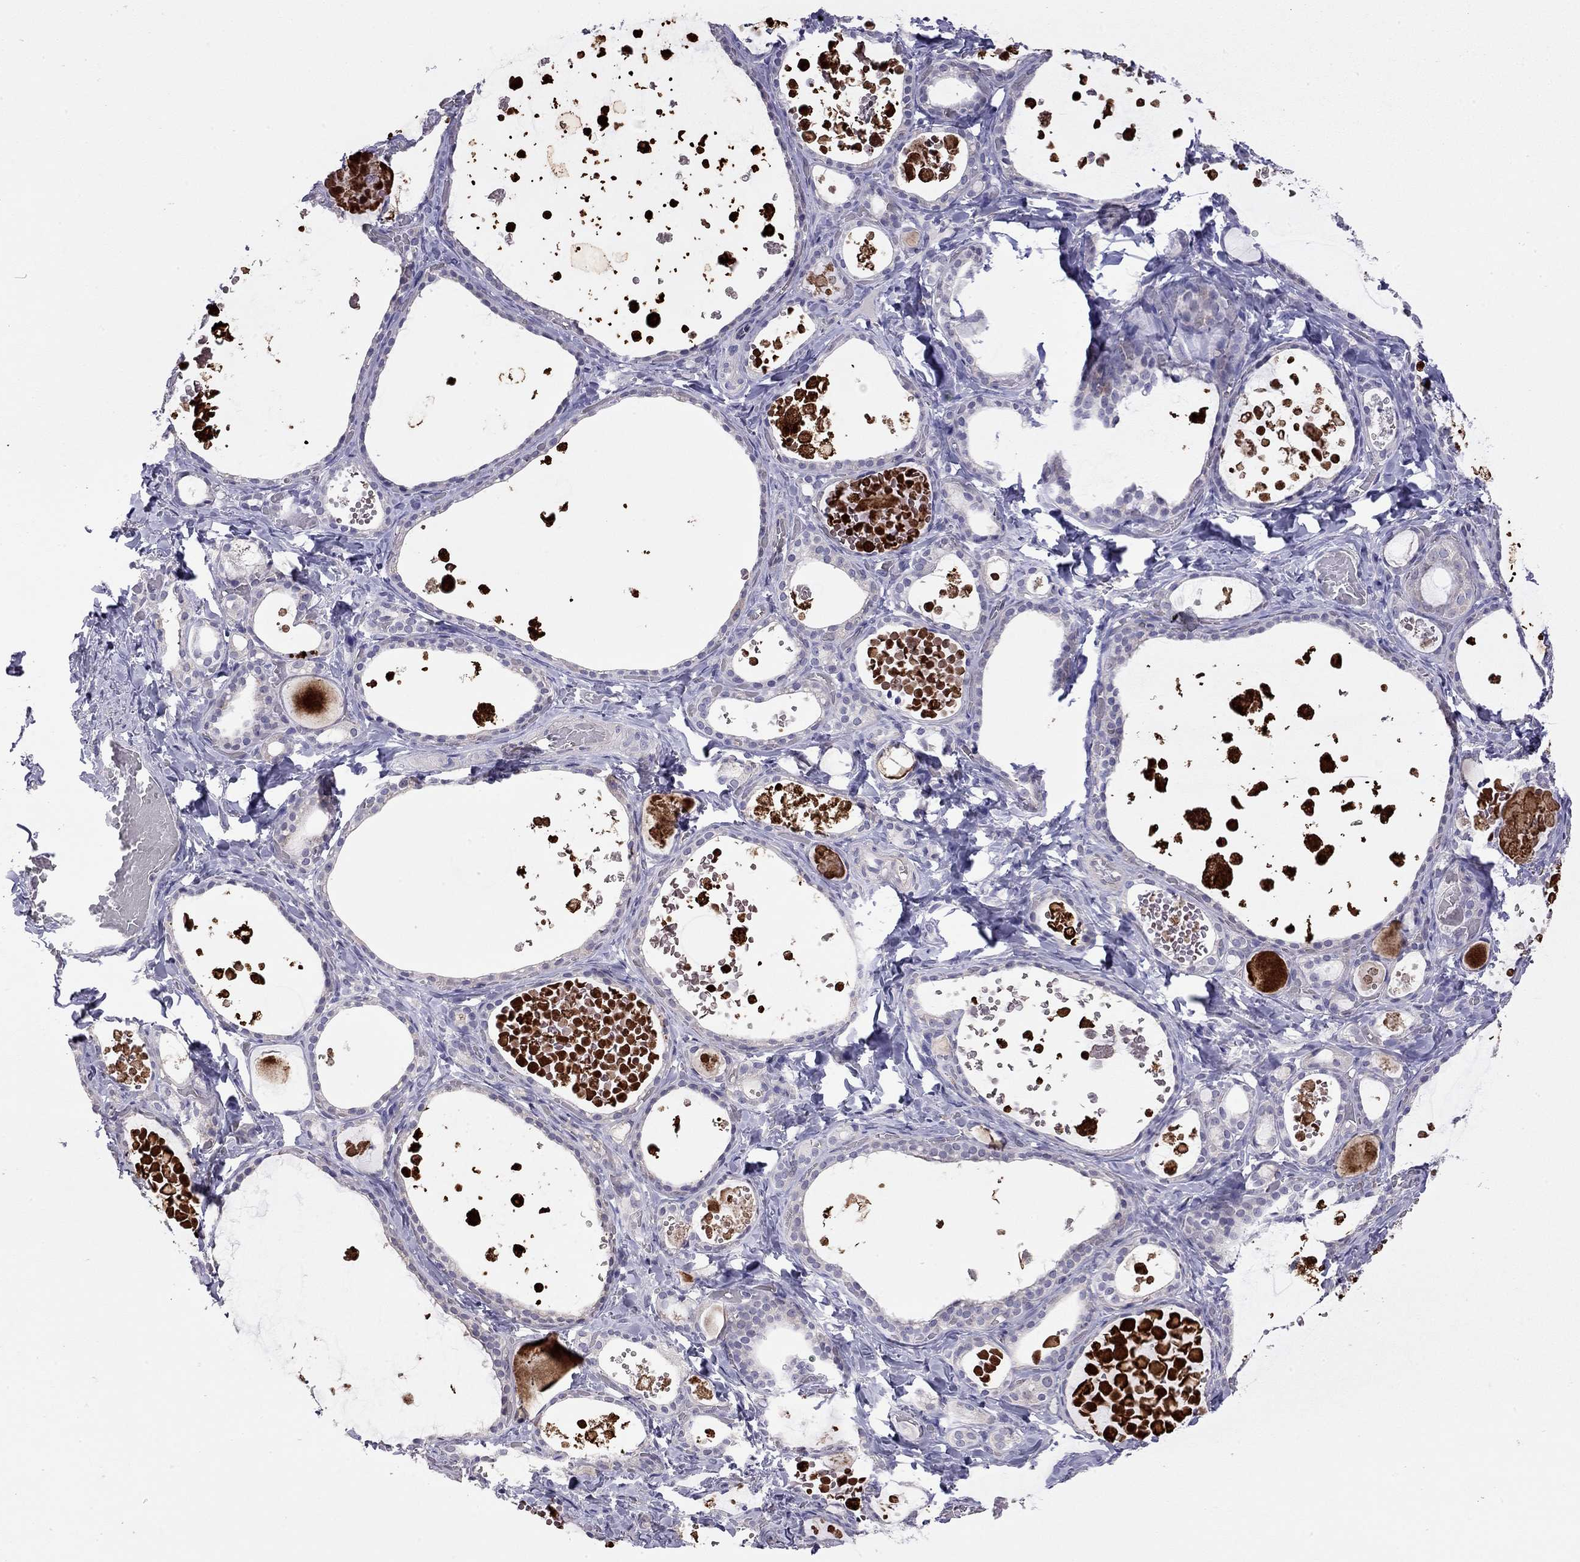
{"staining": {"intensity": "negative", "quantity": "none", "location": "none"}, "tissue": "thyroid gland", "cell_type": "Glandular cells", "image_type": "normal", "snomed": [{"axis": "morphology", "description": "Normal tissue, NOS"}, {"axis": "topography", "description": "Thyroid gland"}], "caption": "Normal thyroid gland was stained to show a protein in brown. There is no significant expression in glandular cells. Nuclei are stained in blue.", "gene": "FEZ1", "patient": {"sex": "female", "age": 56}}